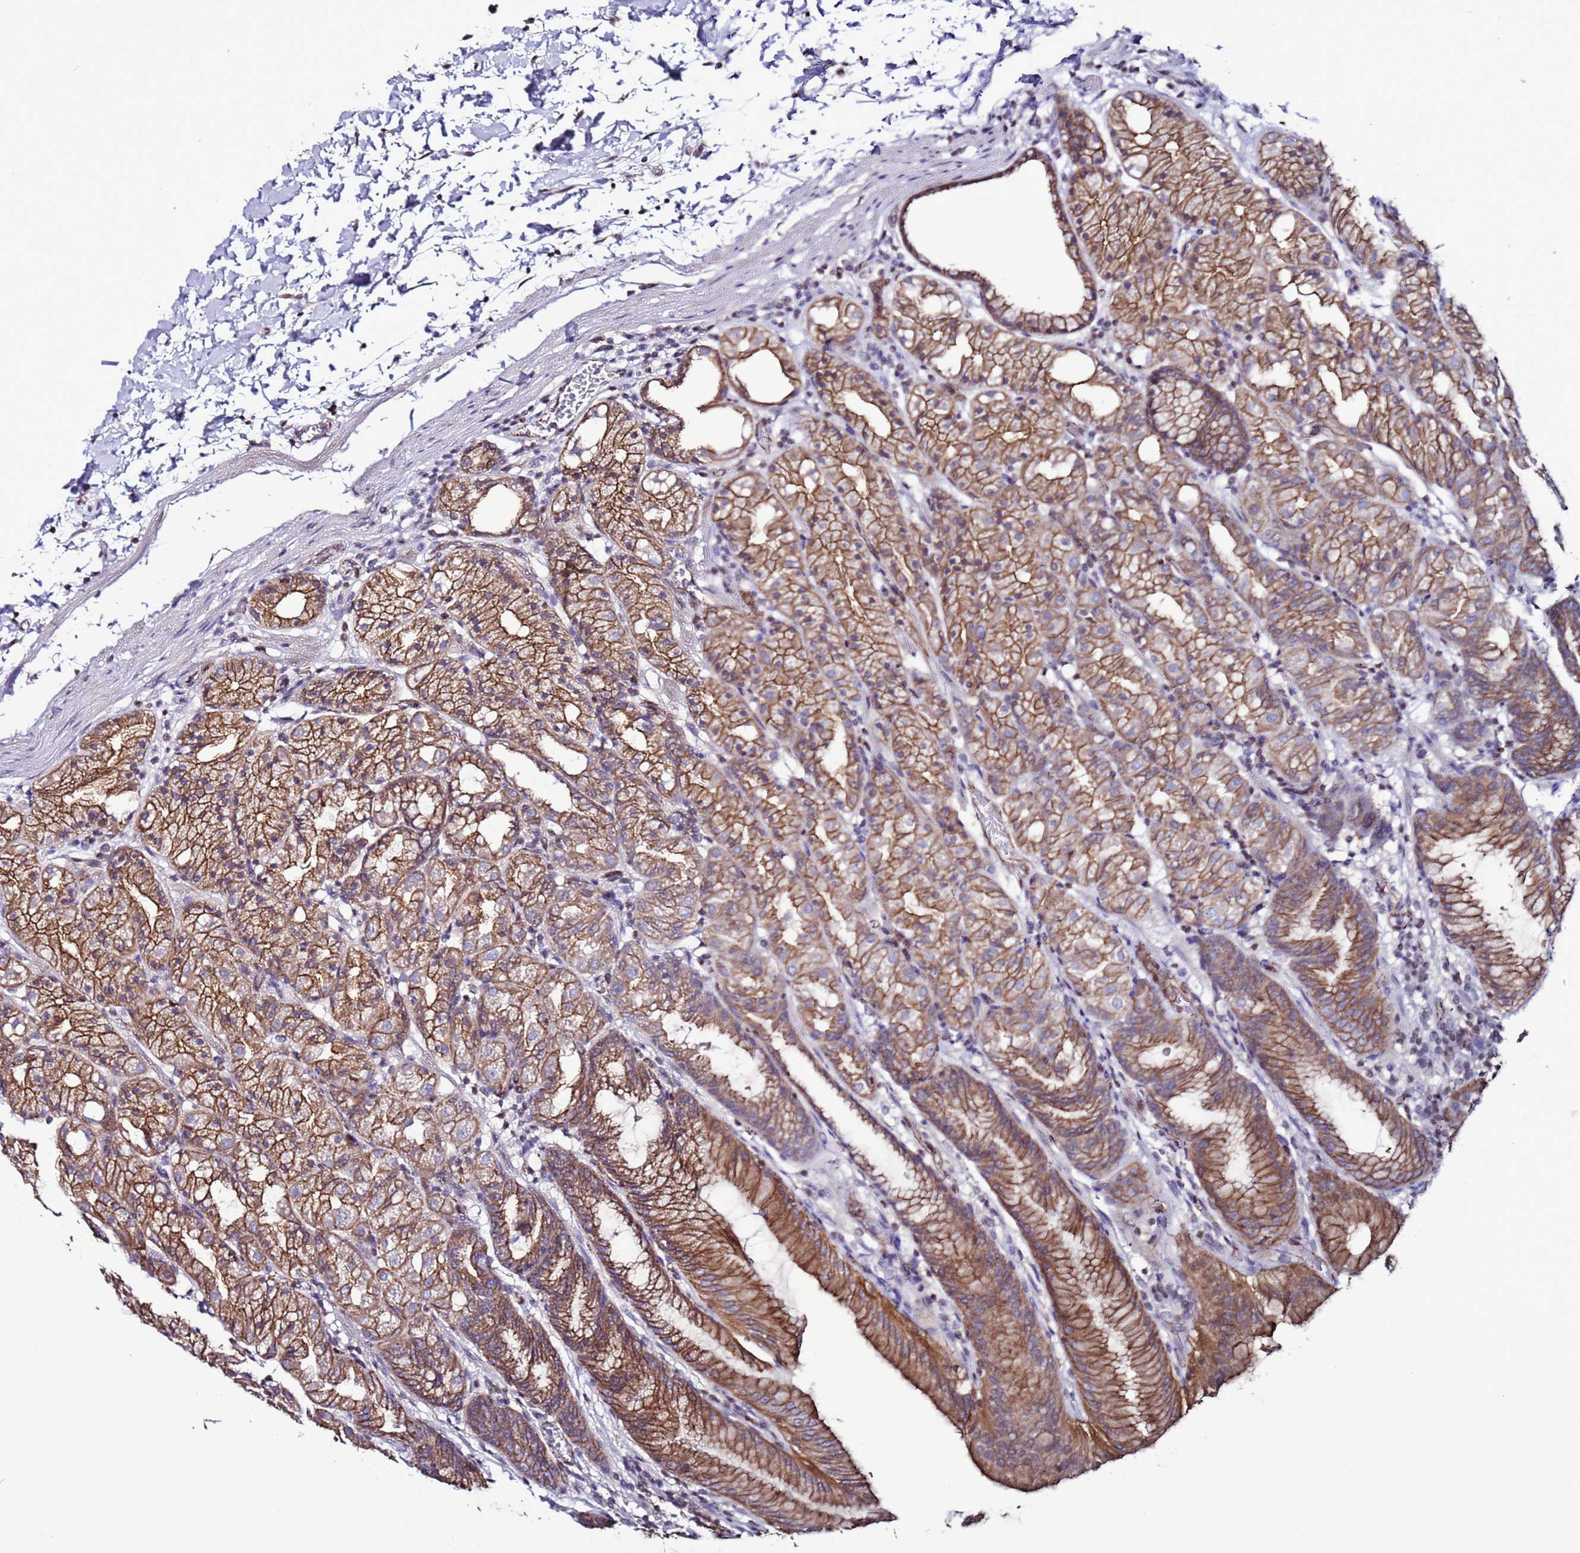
{"staining": {"intensity": "moderate", "quantity": ">75%", "location": "cytoplasmic/membranous,nuclear"}, "tissue": "stomach", "cell_type": "Glandular cells", "image_type": "normal", "snomed": [{"axis": "morphology", "description": "Normal tissue, NOS"}, {"axis": "topography", "description": "Stomach, upper"}], "caption": "Protein positivity by immunohistochemistry (IHC) exhibits moderate cytoplasmic/membranous,nuclear positivity in approximately >75% of glandular cells in normal stomach.", "gene": "TENM3", "patient": {"sex": "male", "age": 48}}